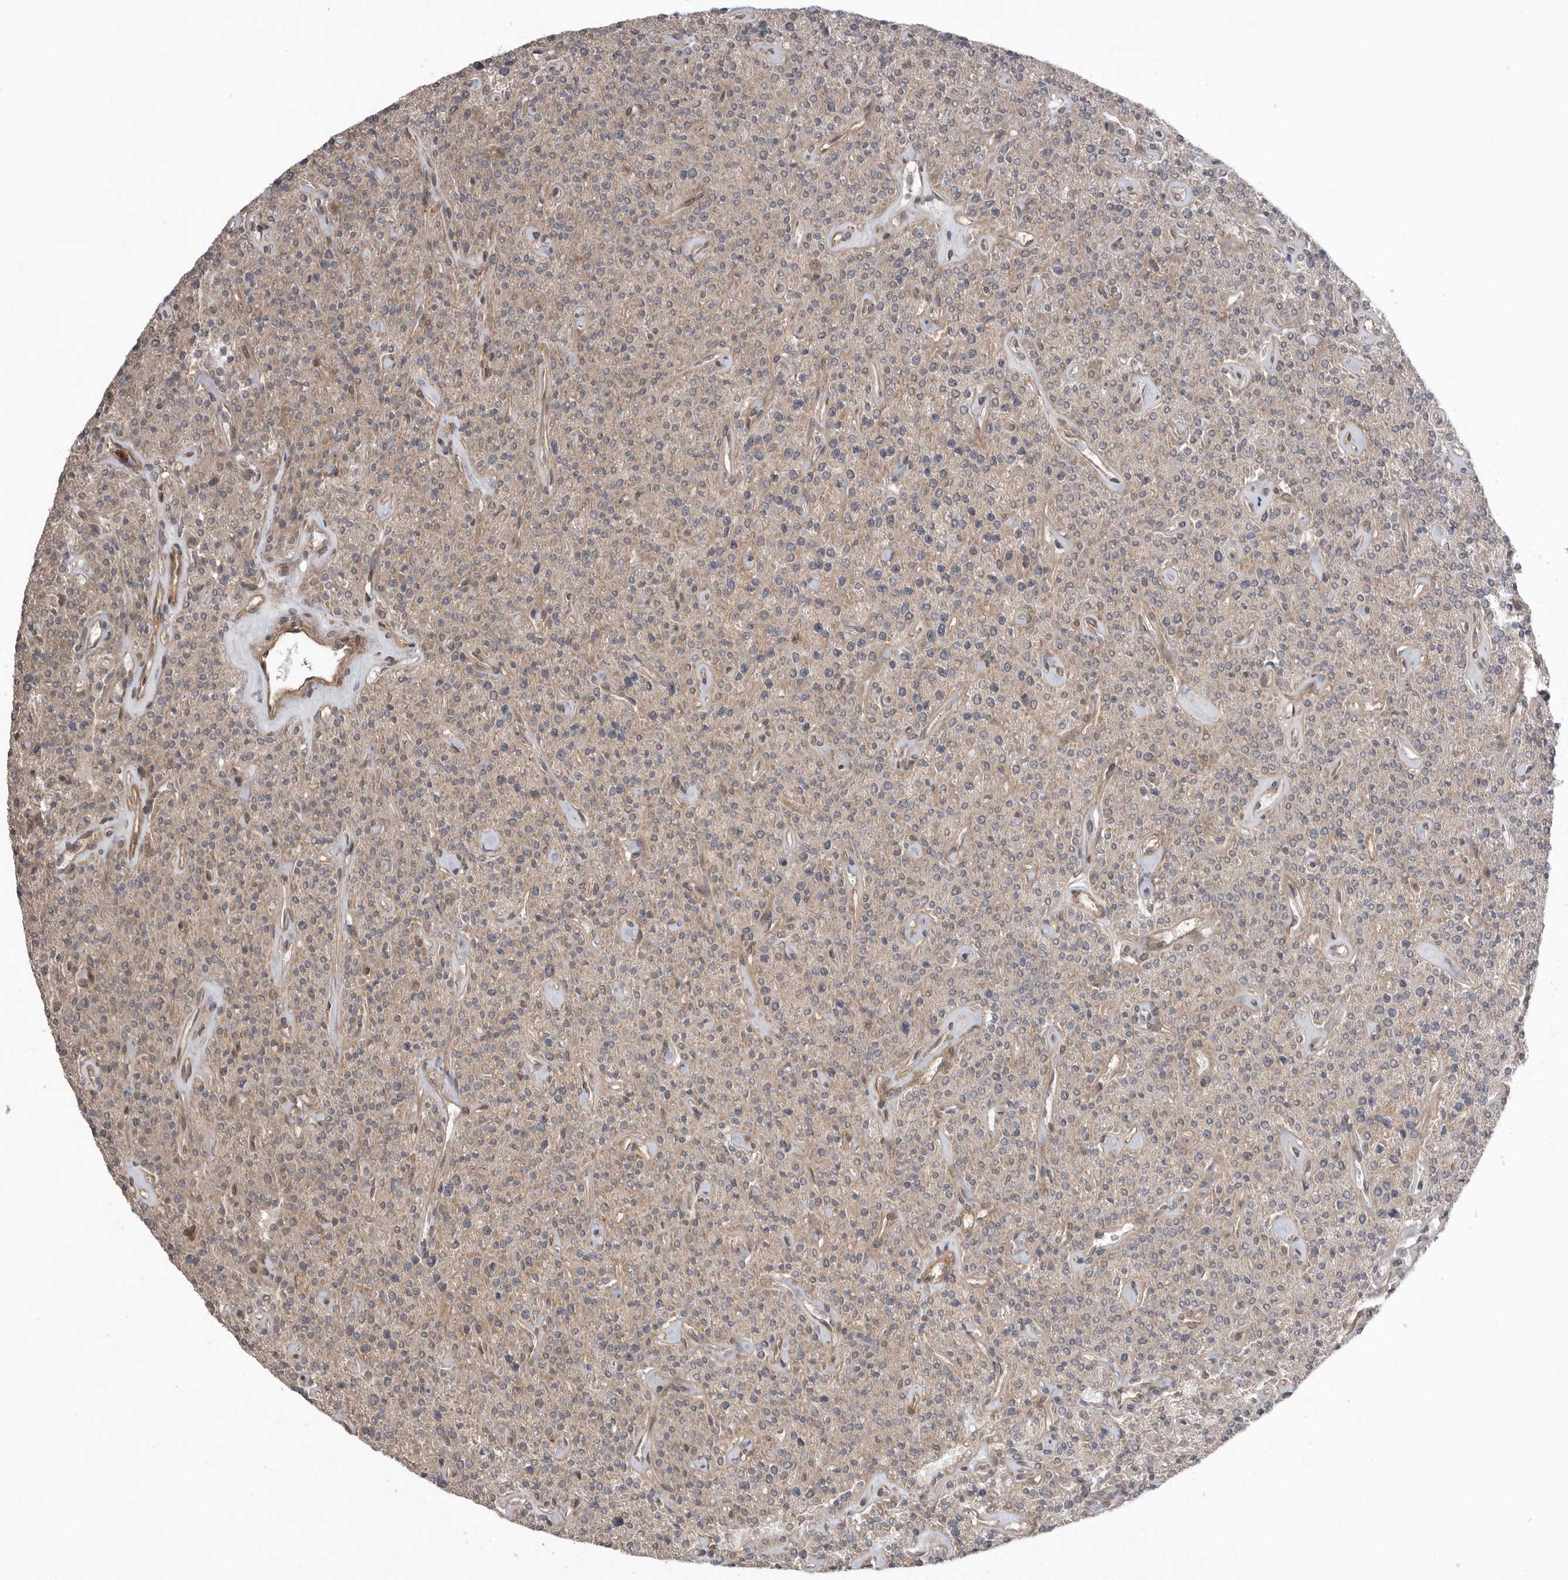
{"staining": {"intensity": "moderate", "quantity": ">75%", "location": "cytoplasmic/membranous"}, "tissue": "parathyroid gland", "cell_type": "Glandular cells", "image_type": "normal", "snomed": [{"axis": "morphology", "description": "Normal tissue, NOS"}, {"axis": "topography", "description": "Parathyroid gland"}], "caption": "Immunohistochemistry (IHC) histopathology image of unremarkable parathyroid gland stained for a protein (brown), which displays medium levels of moderate cytoplasmic/membranous staining in approximately >75% of glandular cells.", "gene": "PEAK1", "patient": {"sex": "male", "age": 46}}